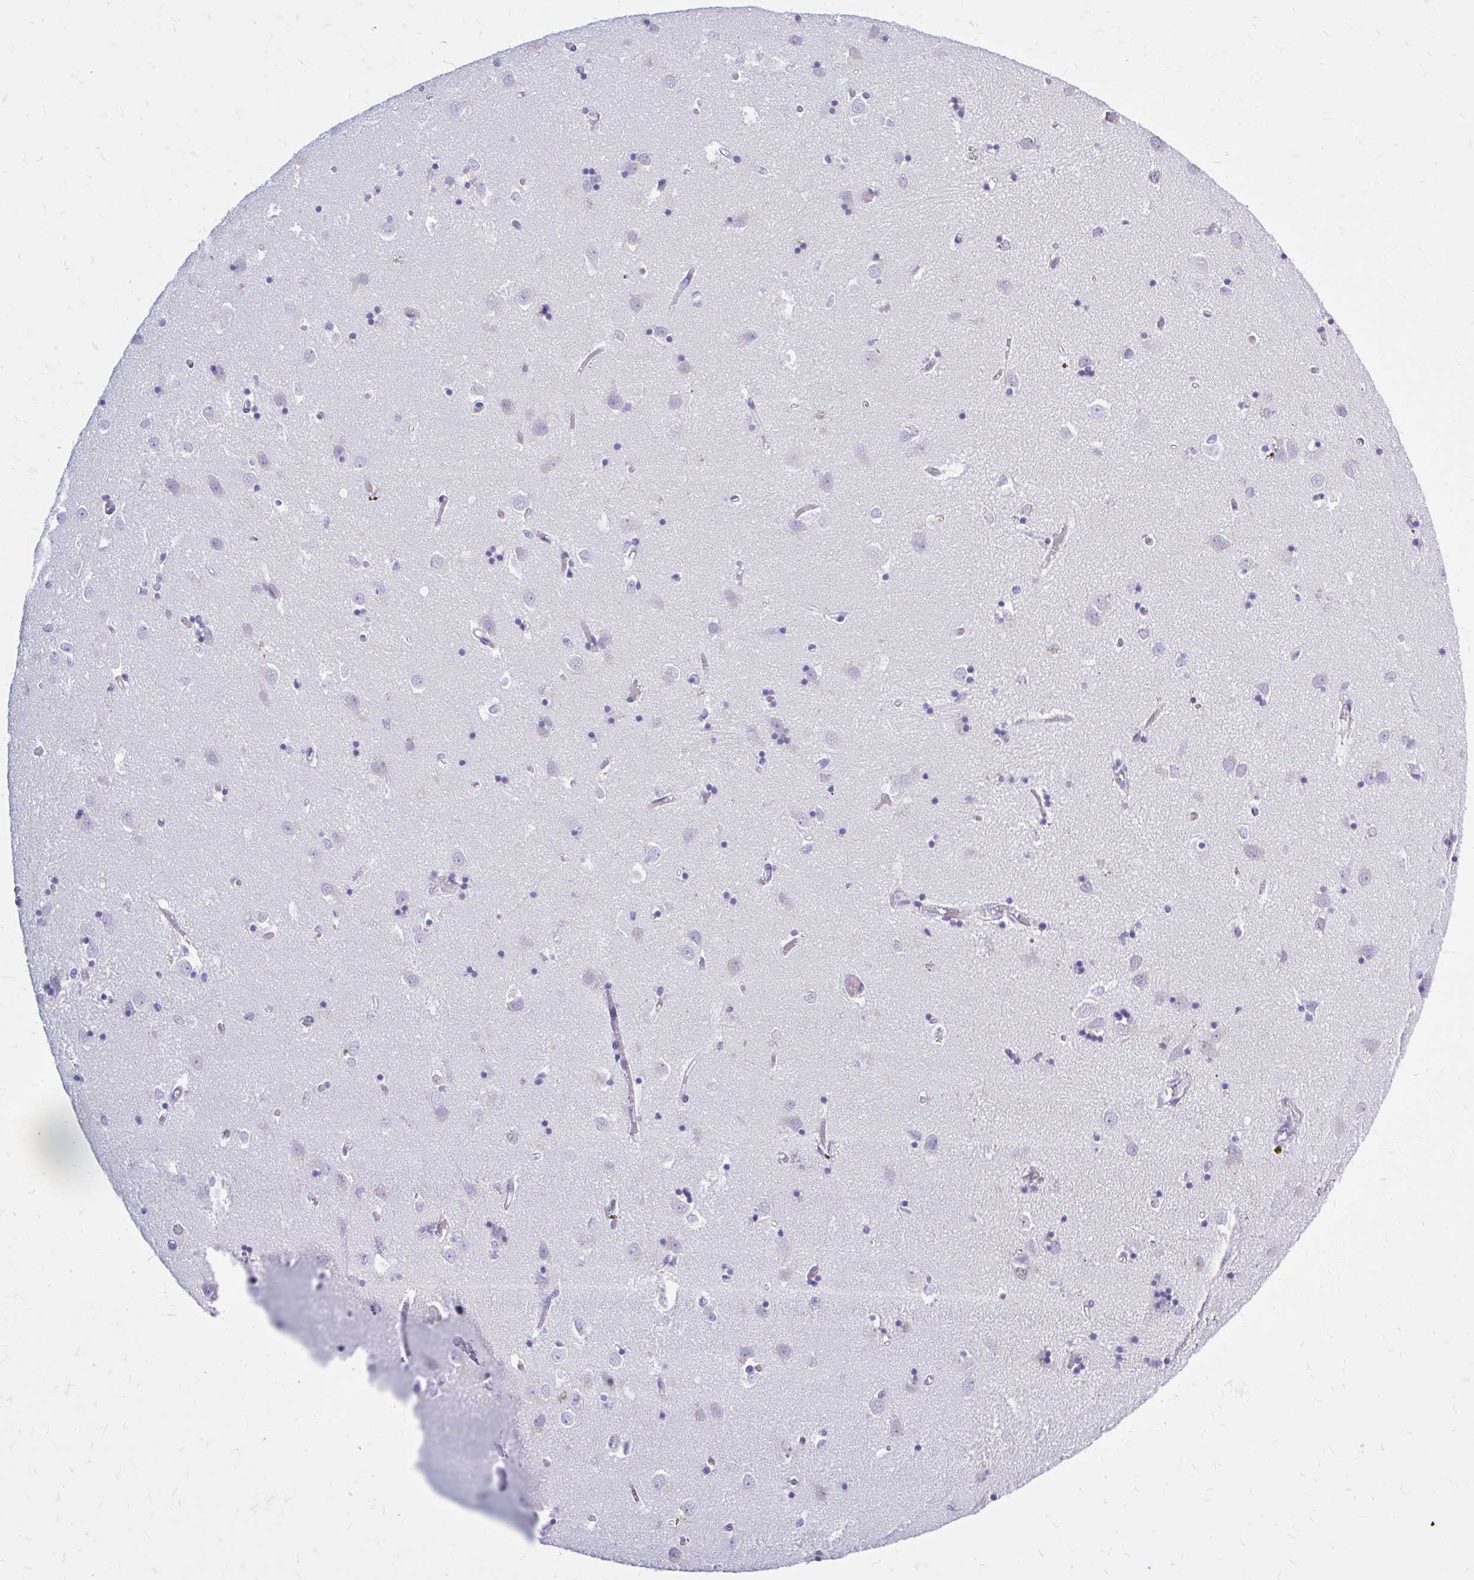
{"staining": {"intensity": "negative", "quantity": "none", "location": "none"}, "tissue": "caudate", "cell_type": "Glial cells", "image_type": "normal", "snomed": [{"axis": "morphology", "description": "Normal tissue, NOS"}, {"axis": "topography", "description": "Lateral ventricle wall"}], "caption": "An IHC image of unremarkable caudate is shown. There is no staining in glial cells of caudate.", "gene": "KLHDC7A", "patient": {"sex": "male", "age": 70}}